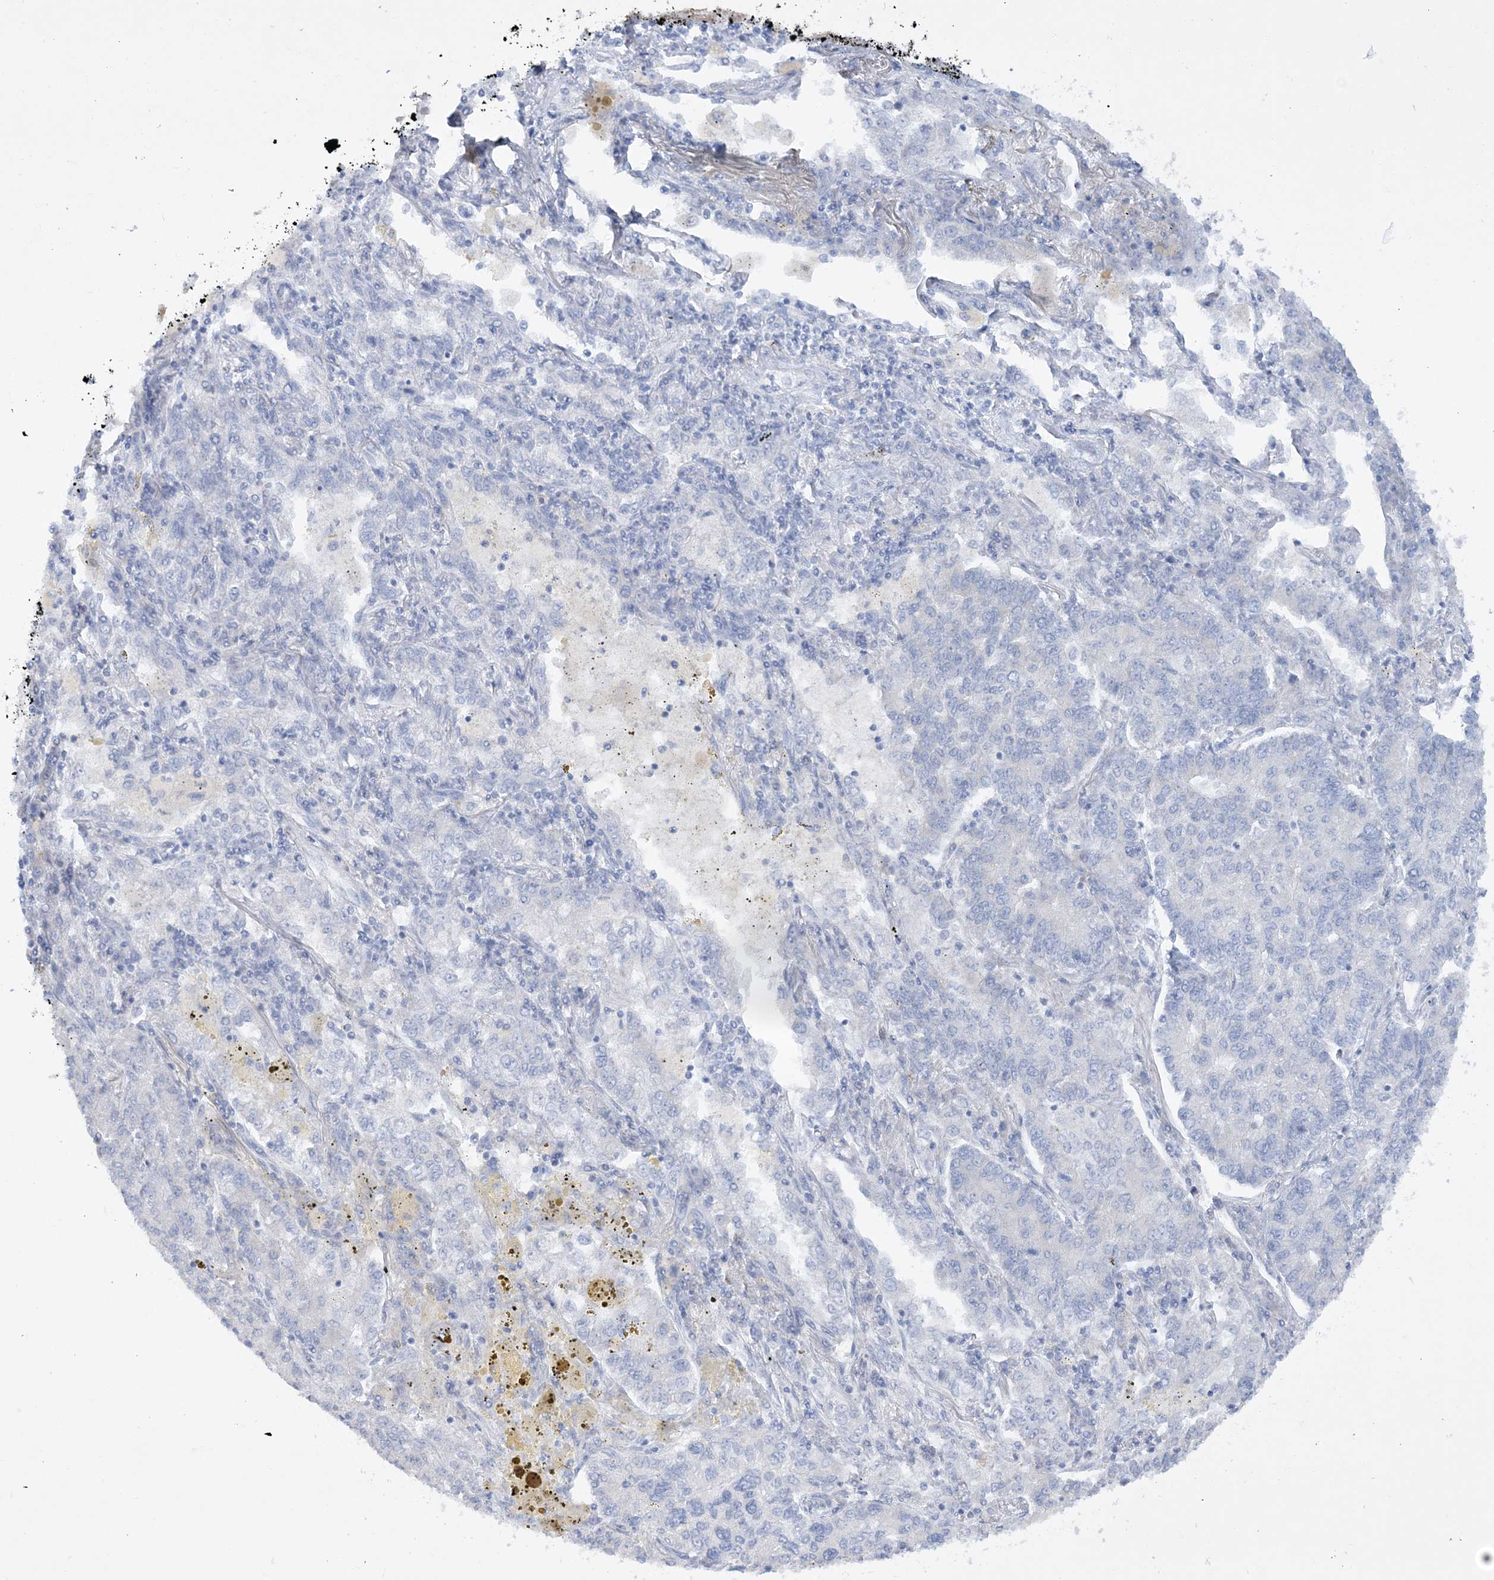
{"staining": {"intensity": "negative", "quantity": "none", "location": "none"}, "tissue": "lung cancer", "cell_type": "Tumor cells", "image_type": "cancer", "snomed": [{"axis": "morphology", "description": "Adenocarcinoma, NOS"}, {"axis": "topography", "description": "Lung"}], "caption": "This is an immunohistochemistry (IHC) micrograph of lung cancer. There is no expression in tumor cells.", "gene": "FARSB", "patient": {"sex": "male", "age": 49}}